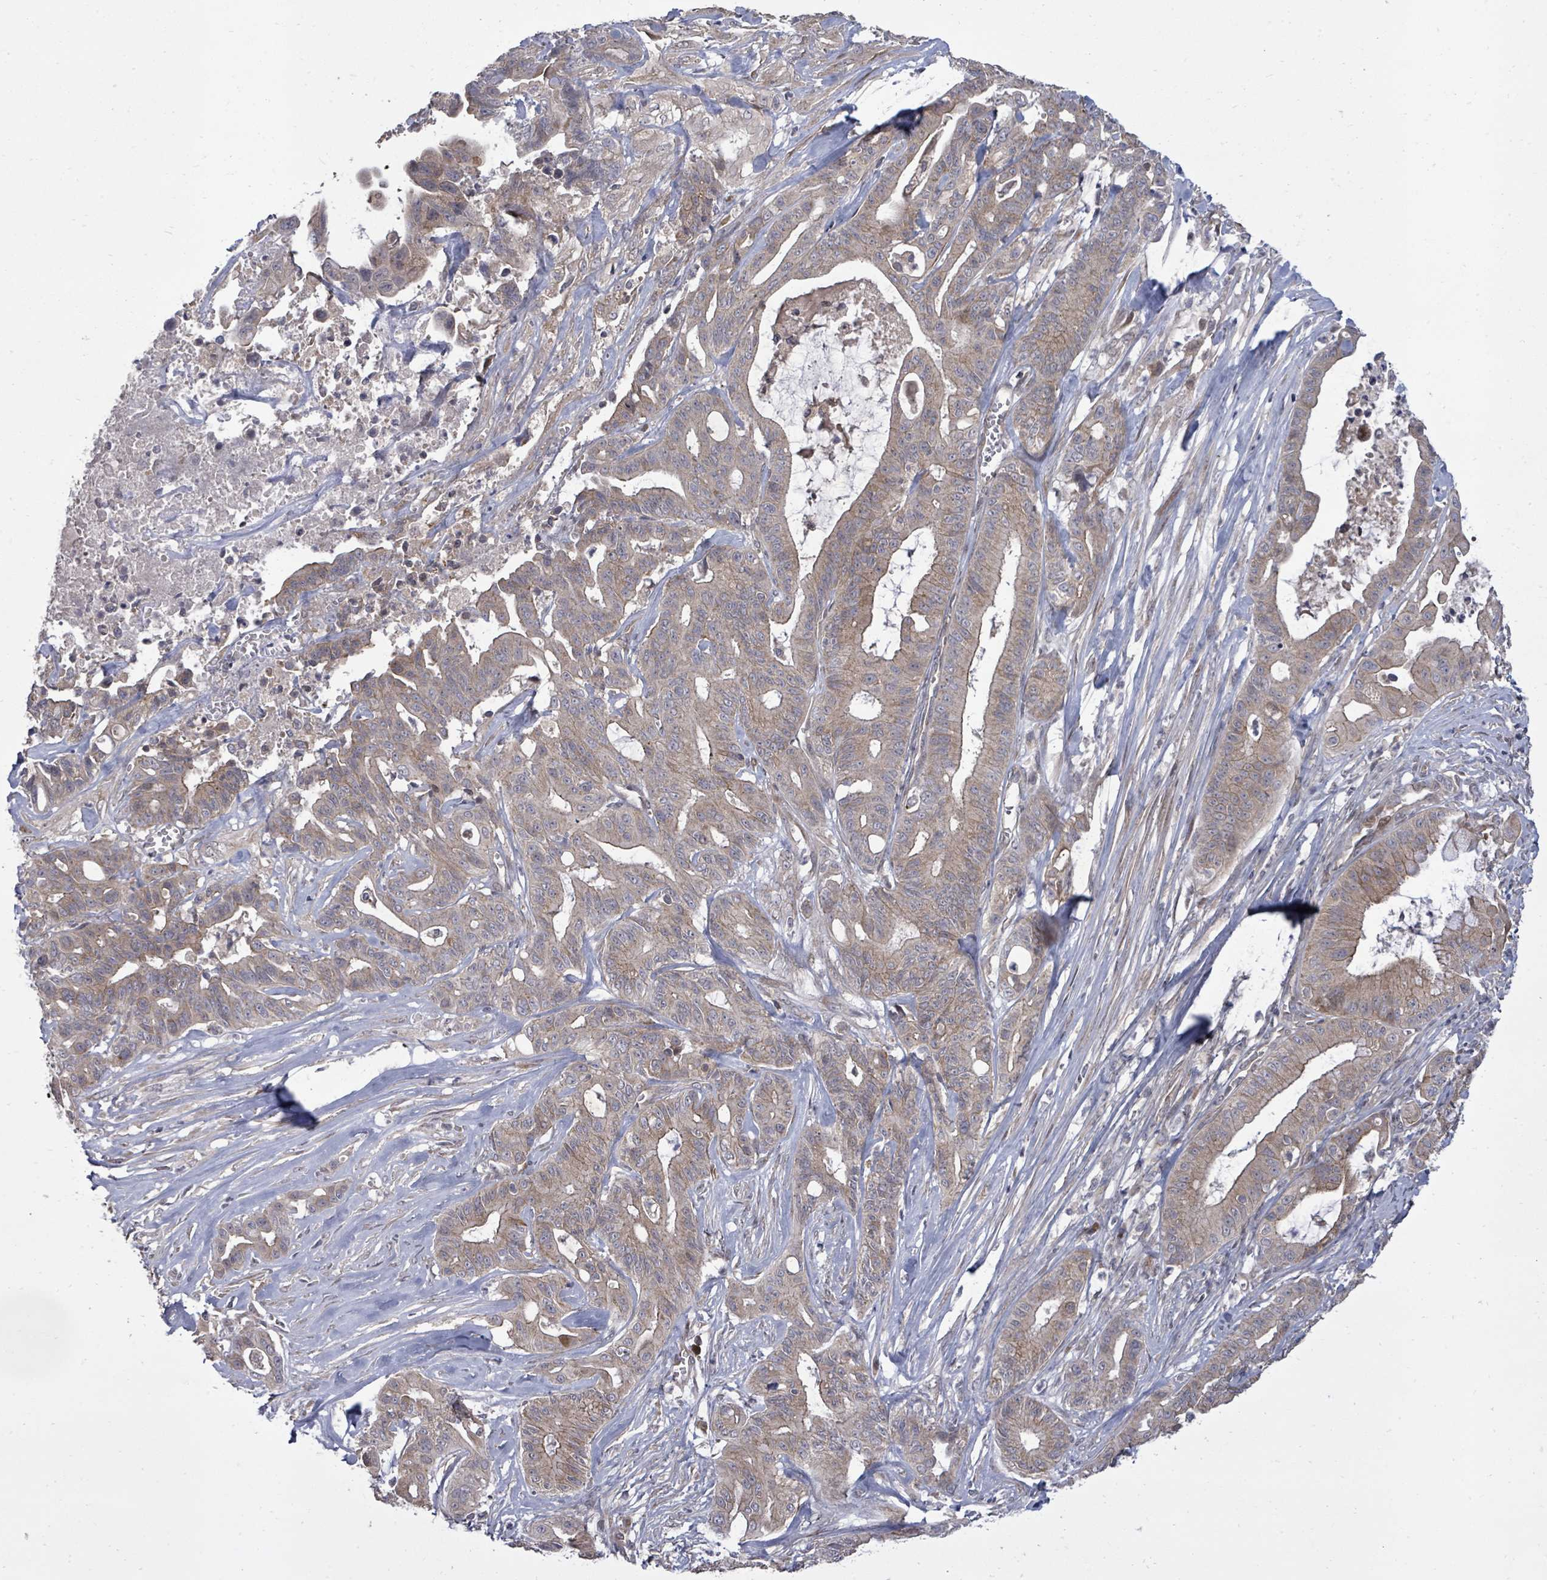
{"staining": {"intensity": "weak", "quantity": "25%-75%", "location": "cytoplasmic/membranous"}, "tissue": "ovarian cancer", "cell_type": "Tumor cells", "image_type": "cancer", "snomed": [{"axis": "morphology", "description": "Cystadenocarcinoma, mucinous, NOS"}, {"axis": "topography", "description": "Ovary"}], "caption": "Ovarian cancer (mucinous cystadenocarcinoma) stained with a brown dye displays weak cytoplasmic/membranous positive staining in approximately 25%-75% of tumor cells.", "gene": "KRTAP27-1", "patient": {"sex": "female", "age": 70}}